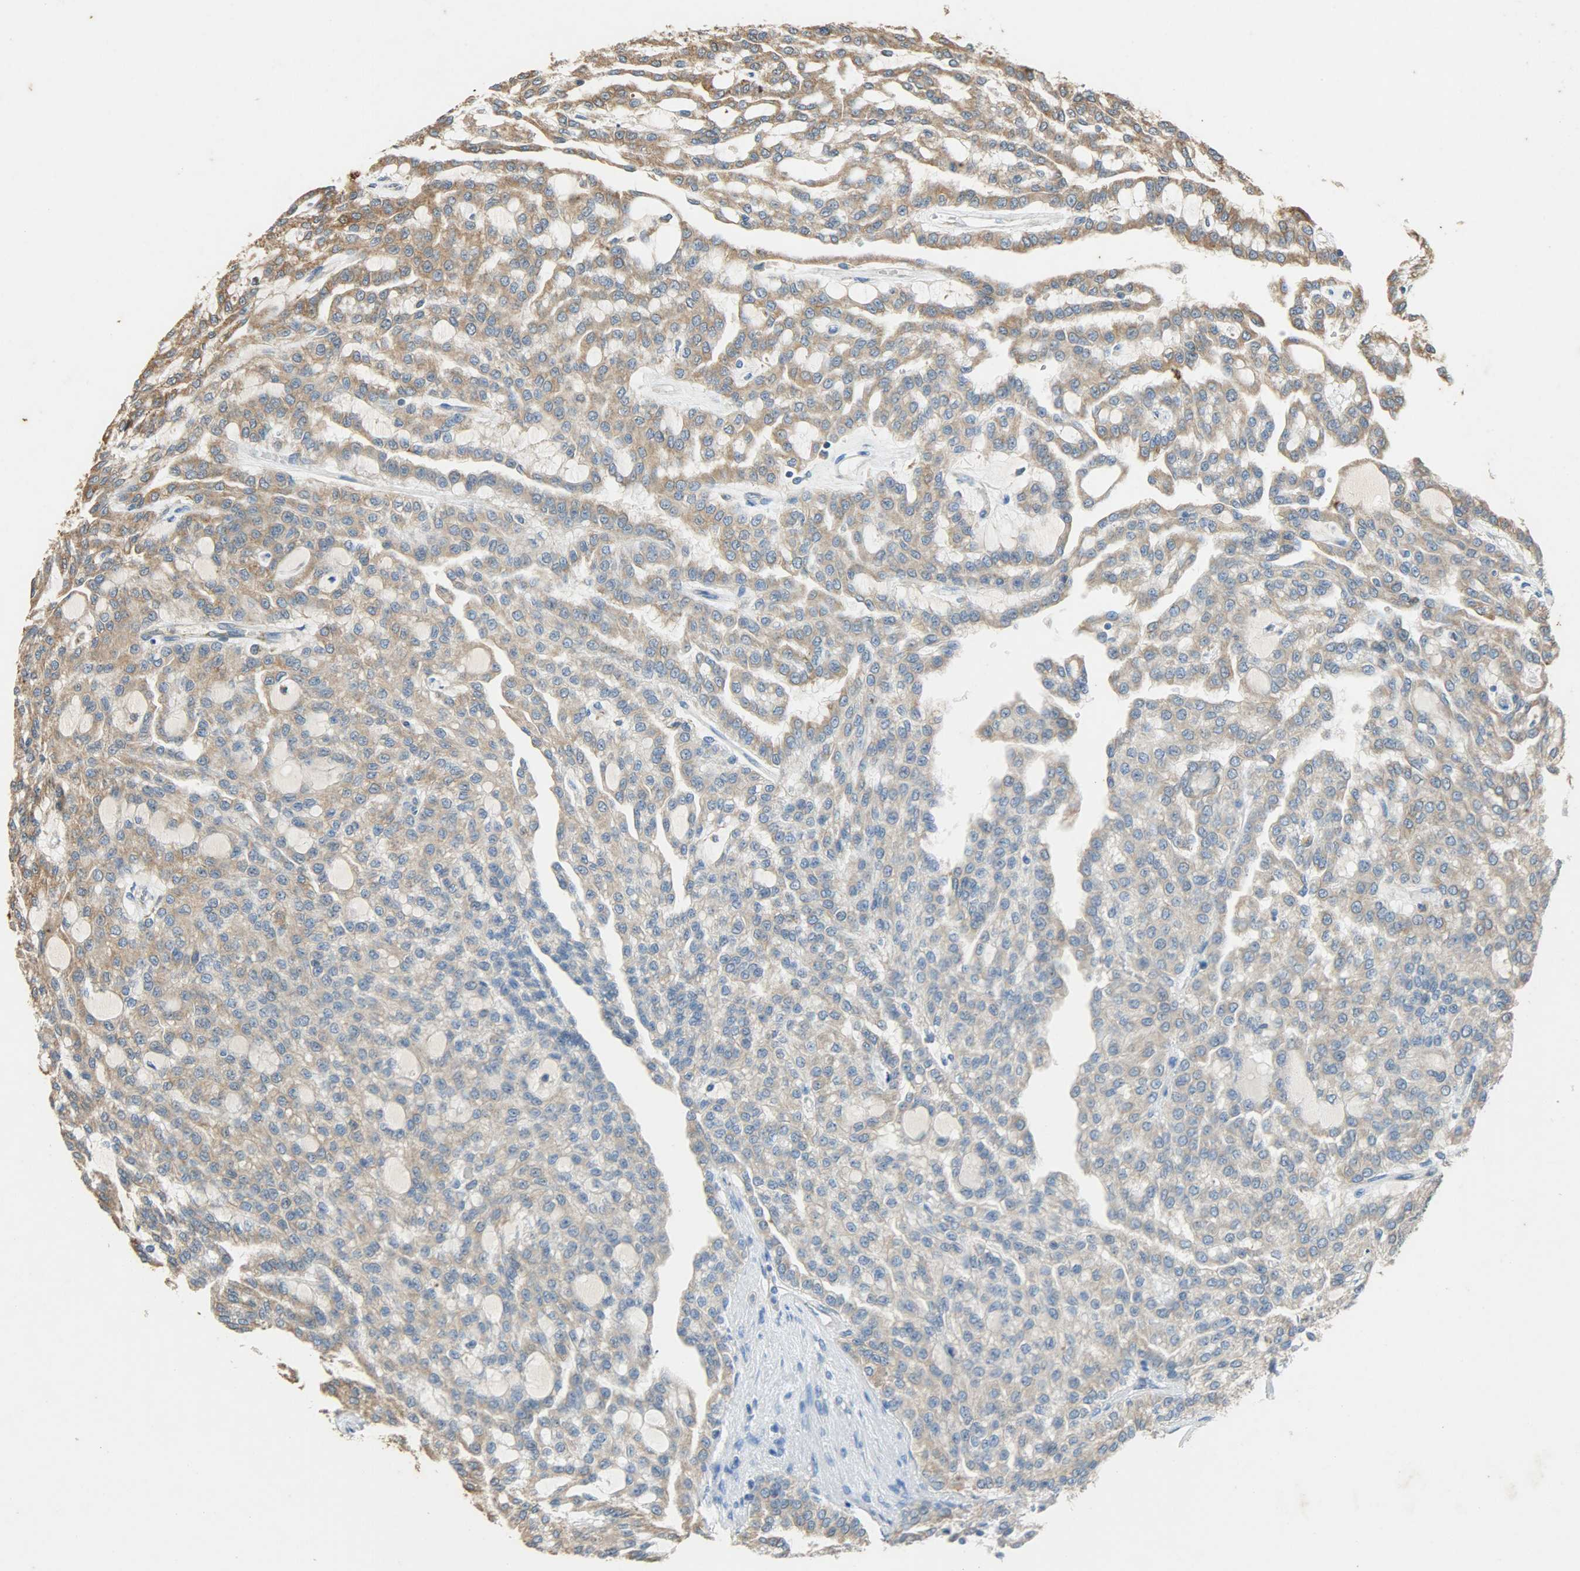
{"staining": {"intensity": "moderate", "quantity": ">75%", "location": "cytoplasmic/membranous"}, "tissue": "renal cancer", "cell_type": "Tumor cells", "image_type": "cancer", "snomed": [{"axis": "morphology", "description": "Adenocarcinoma, NOS"}, {"axis": "topography", "description": "Kidney"}], "caption": "Protein expression by immunohistochemistry (IHC) demonstrates moderate cytoplasmic/membranous staining in approximately >75% of tumor cells in renal cancer (adenocarcinoma).", "gene": "HSPA5", "patient": {"sex": "male", "age": 63}}